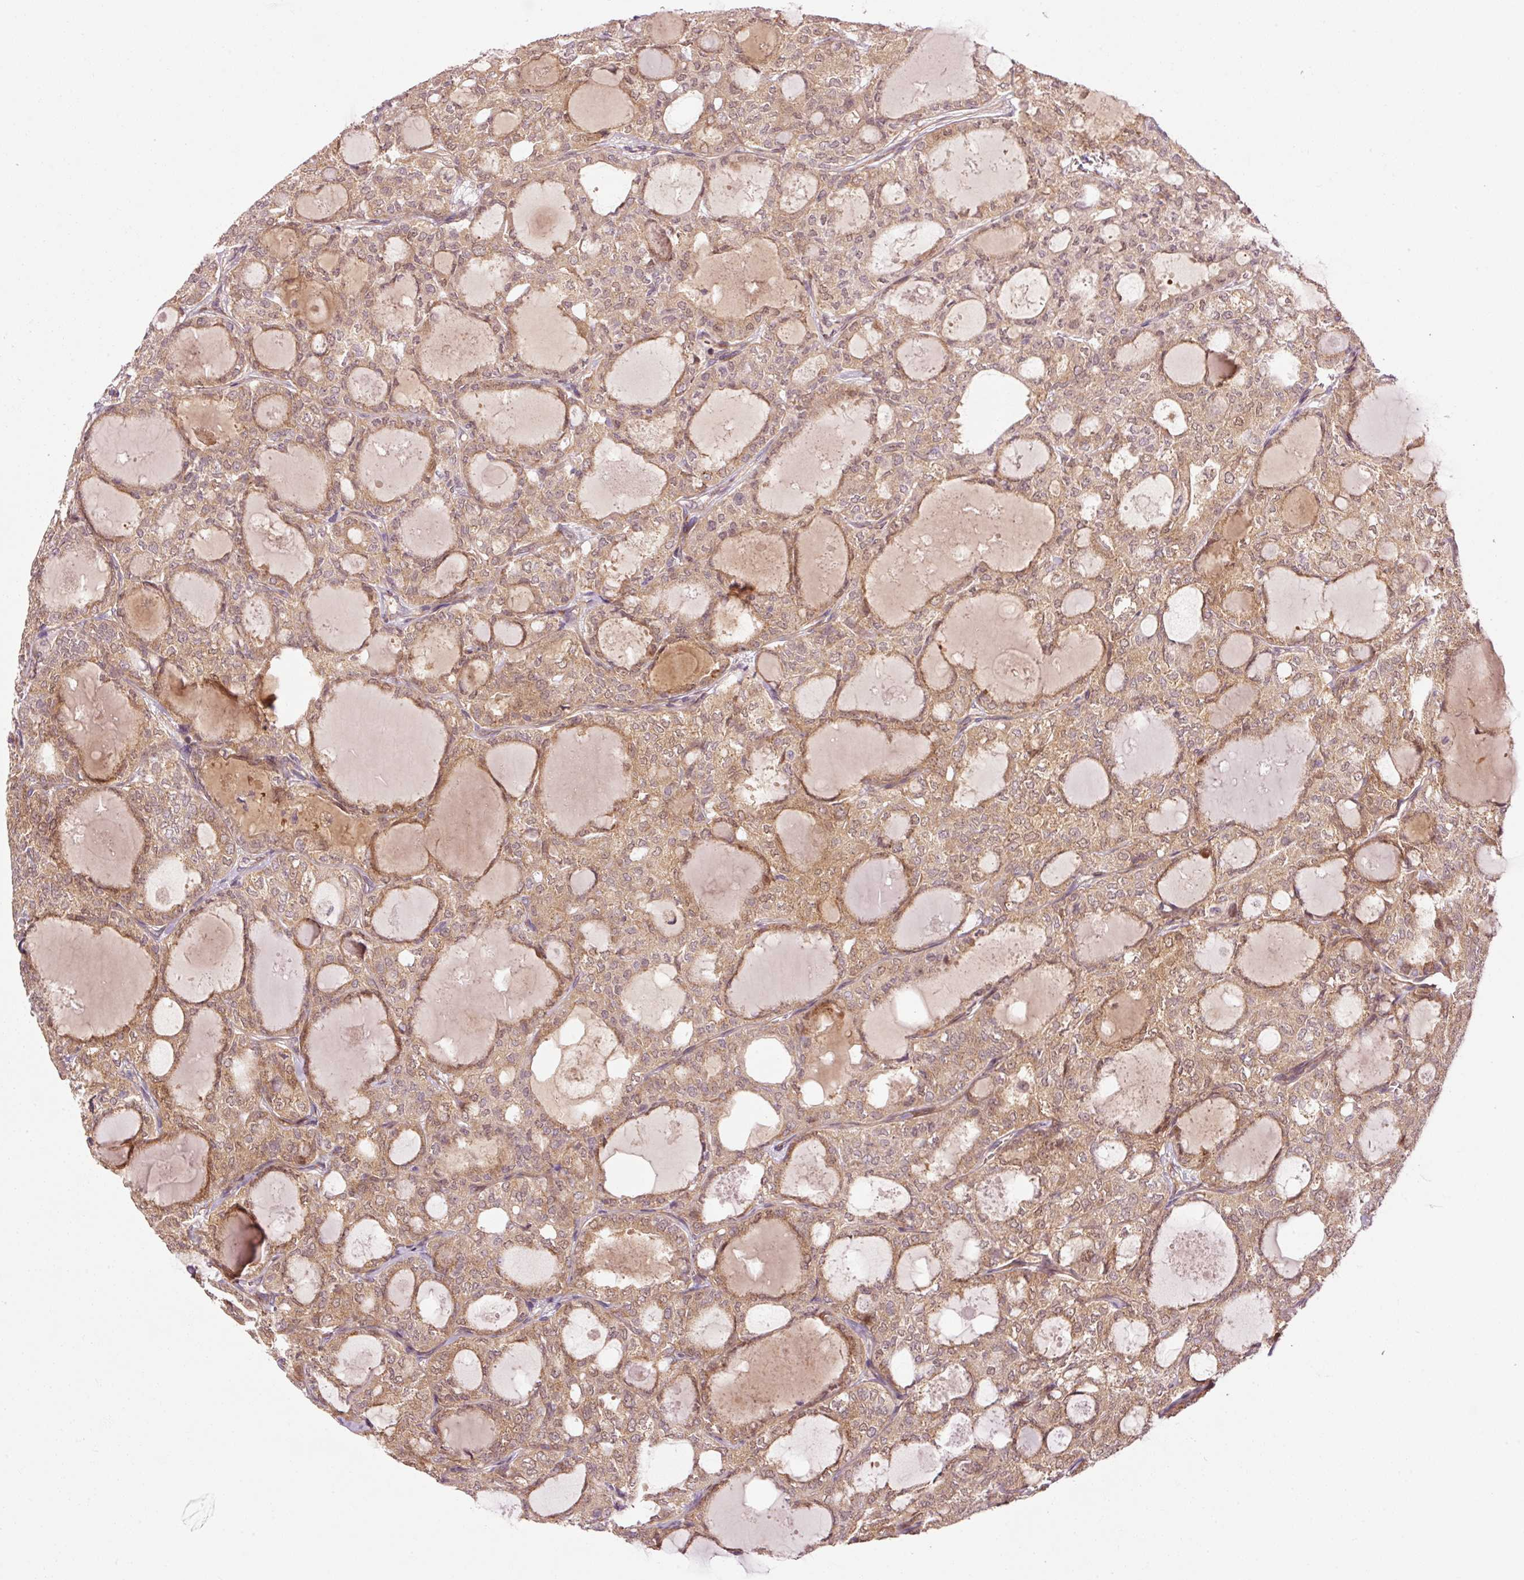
{"staining": {"intensity": "moderate", "quantity": ">75%", "location": "cytoplasmic/membranous,nuclear"}, "tissue": "thyroid cancer", "cell_type": "Tumor cells", "image_type": "cancer", "snomed": [{"axis": "morphology", "description": "Follicular adenoma carcinoma, NOS"}, {"axis": "topography", "description": "Thyroid gland"}], "caption": "This image reveals follicular adenoma carcinoma (thyroid) stained with immunohistochemistry to label a protein in brown. The cytoplasmic/membranous and nuclear of tumor cells show moderate positivity for the protein. Nuclei are counter-stained blue.", "gene": "PPP1R14B", "patient": {"sex": "male", "age": 75}}